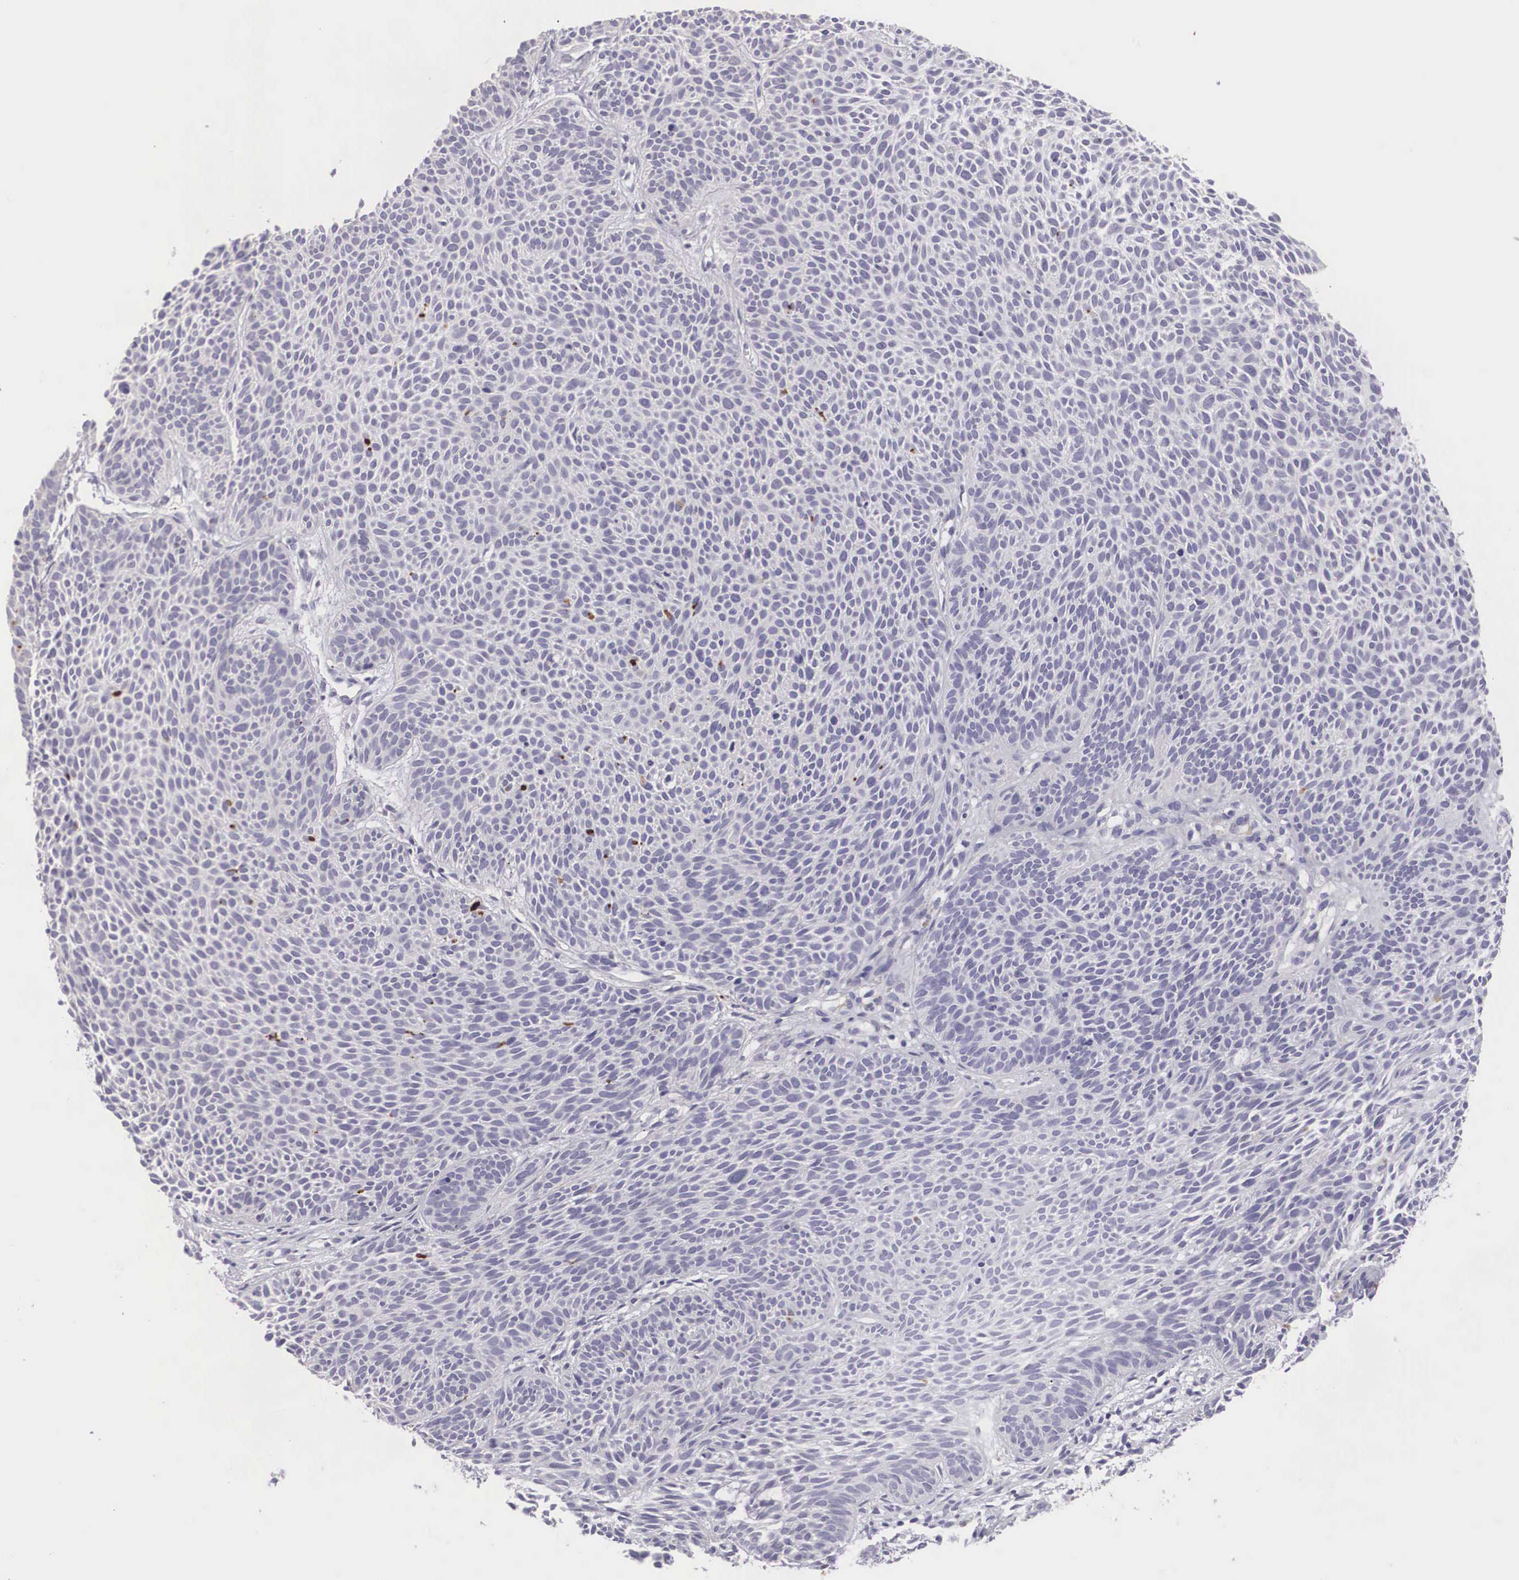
{"staining": {"intensity": "negative", "quantity": "none", "location": "none"}, "tissue": "skin cancer", "cell_type": "Tumor cells", "image_type": "cancer", "snomed": [{"axis": "morphology", "description": "Basal cell carcinoma"}, {"axis": "topography", "description": "Skin"}], "caption": "Protein analysis of skin basal cell carcinoma displays no significant expression in tumor cells.", "gene": "CLU", "patient": {"sex": "male", "age": 84}}